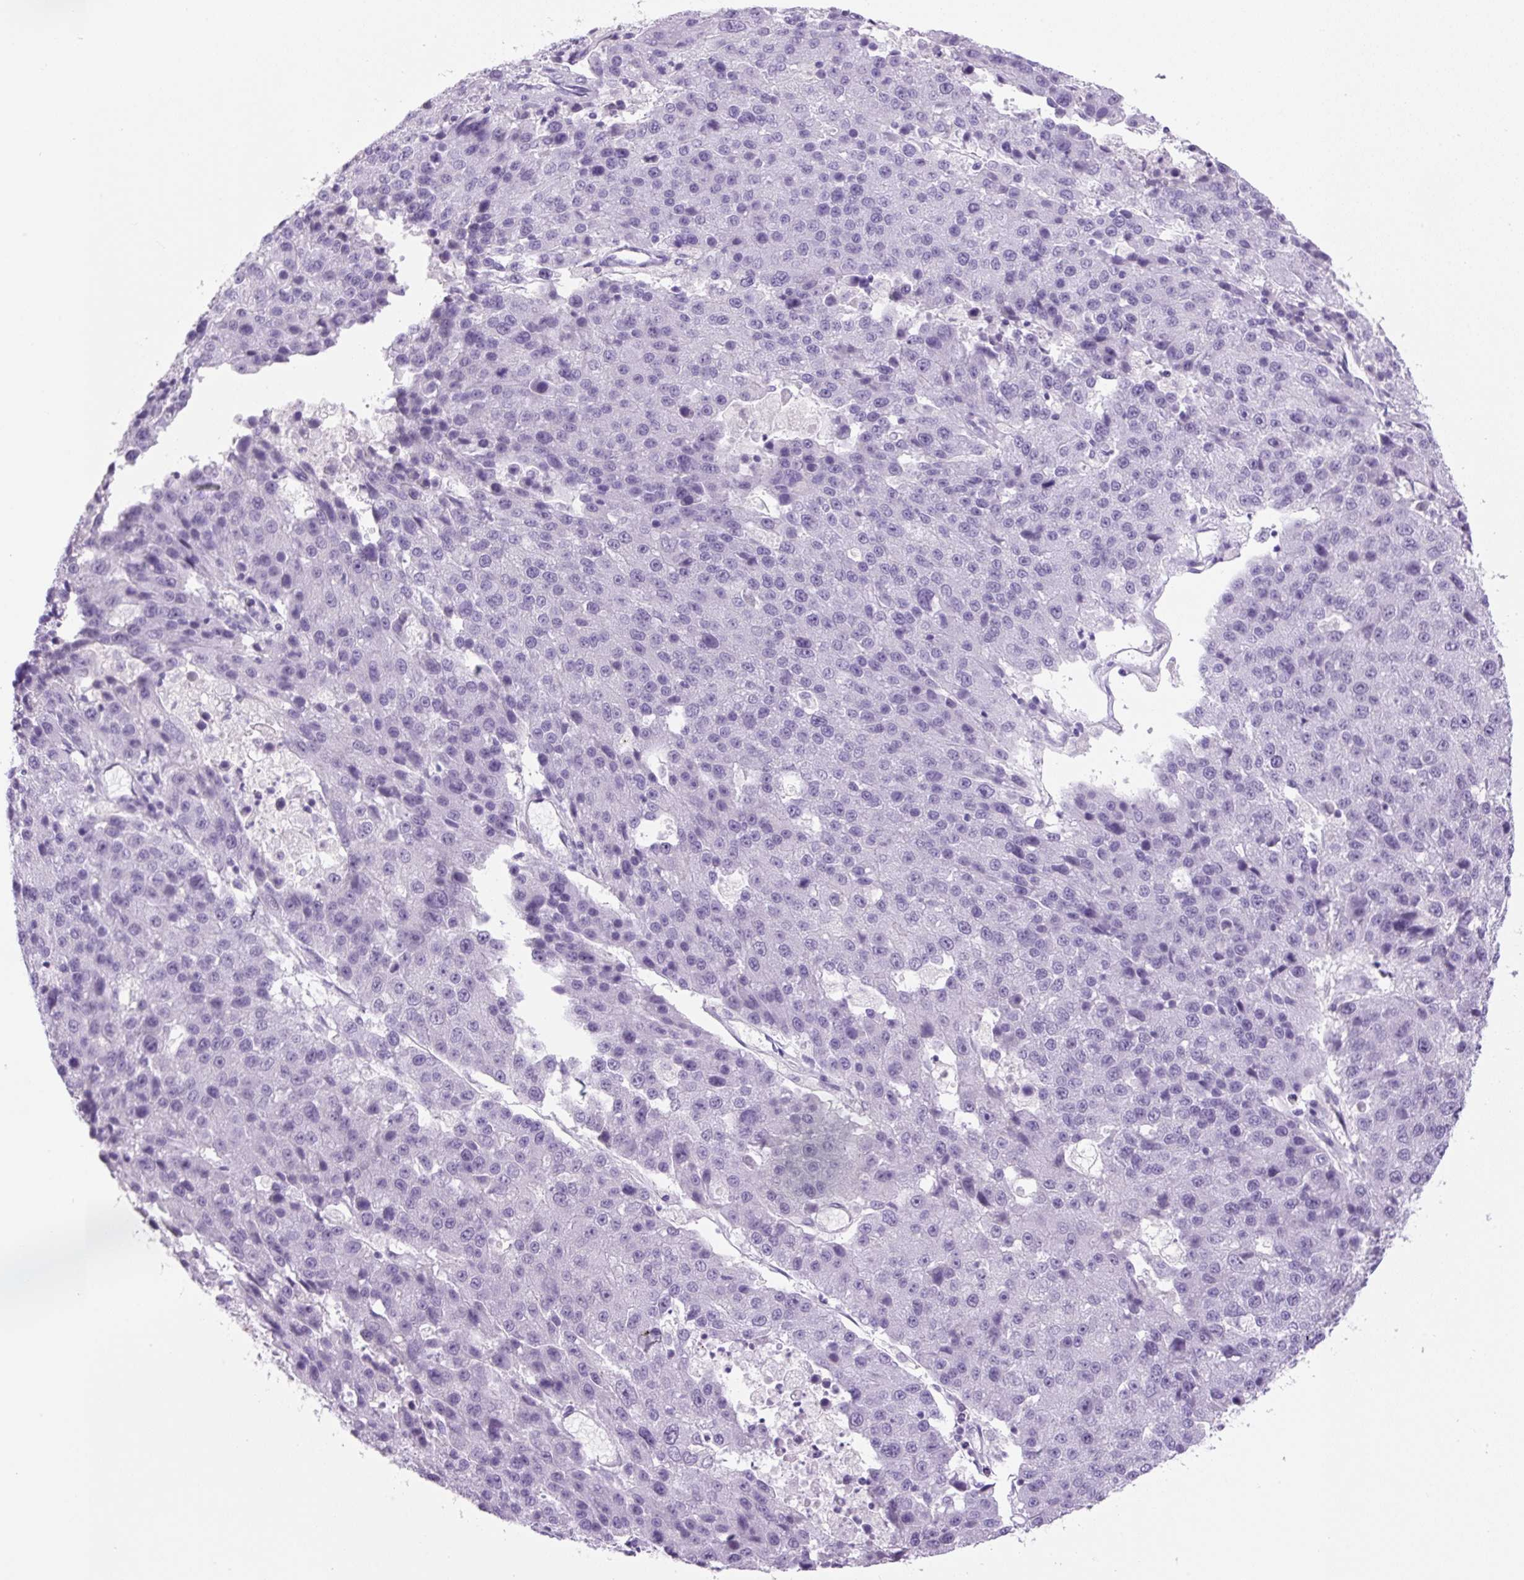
{"staining": {"intensity": "negative", "quantity": "none", "location": "none"}, "tissue": "stomach cancer", "cell_type": "Tumor cells", "image_type": "cancer", "snomed": [{"axis": "morphology", "description": "Adenocarcinoma, NOS"}, {"axis": "topography", "description": "Stomach"}], "caption": "There is no significant expression in tumor cells of adenocarcinoma (stomach). (Brightfield microscopy of DAB immunohistochemistry (IHC) at high magnification).", "gene": "PRRT1", "patient": {"sex": "male", "age": 71}}